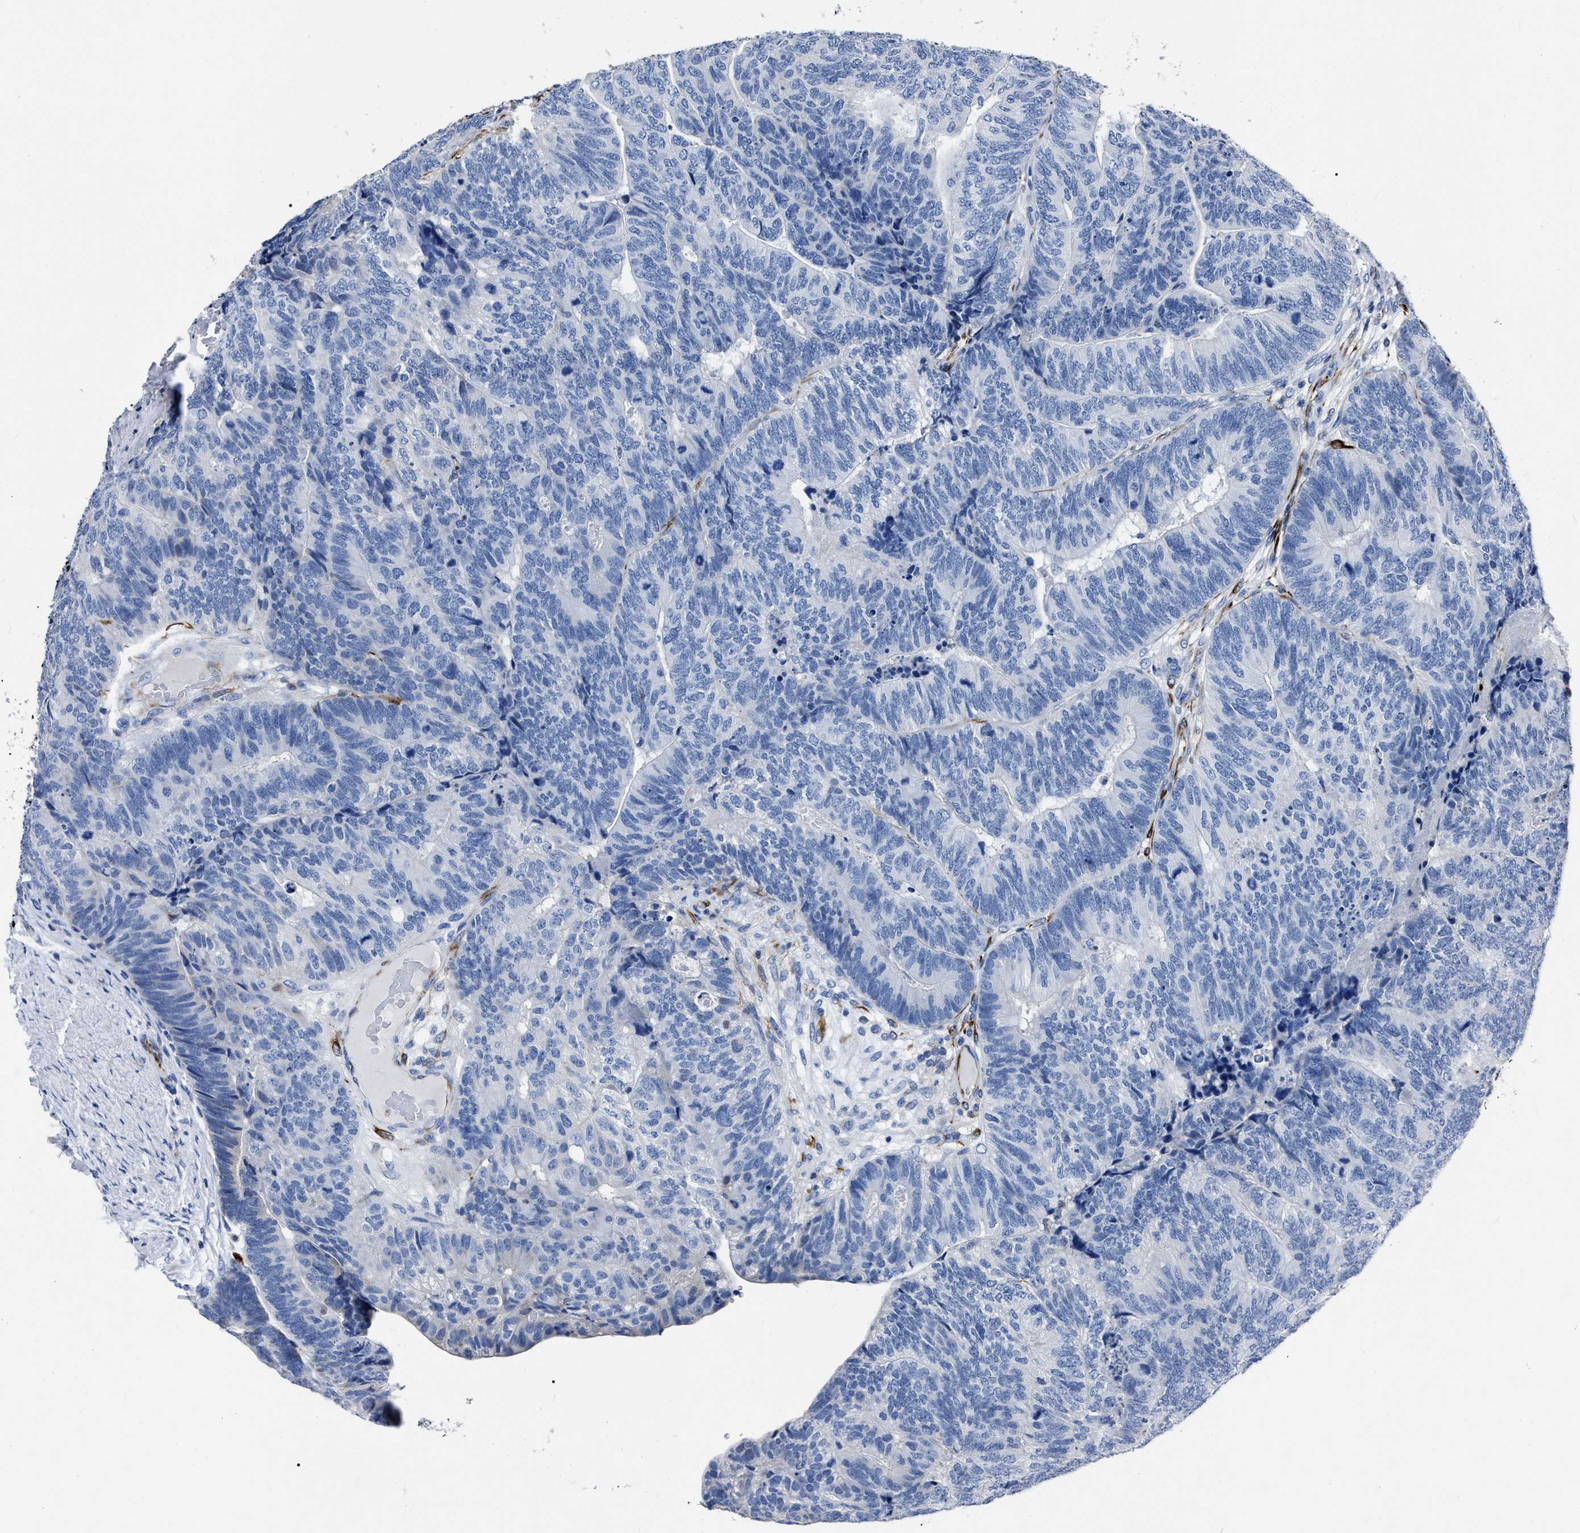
{"staining": {"intensity": "negative", "quantity": "none", "location": "none"}, "tissue": "colorectal cancer", "cell_type": "Tumor cells", "image_type": "cancer", "snomed": [{"axis": "morphology", "description": "Normal tissue, NOS"}, {"axis": "morphology", "description": "Adenocarcinoma, NOS"}, {"axis": "topography", "description": "Rectum"}], "caption": "Tumor cells are negative for brown protein staining in colorectal adenocarcinoma. Nuclei are stained in blue.", "gene": "OR10G3", "patient": {"sex": "female", "age": 66}}